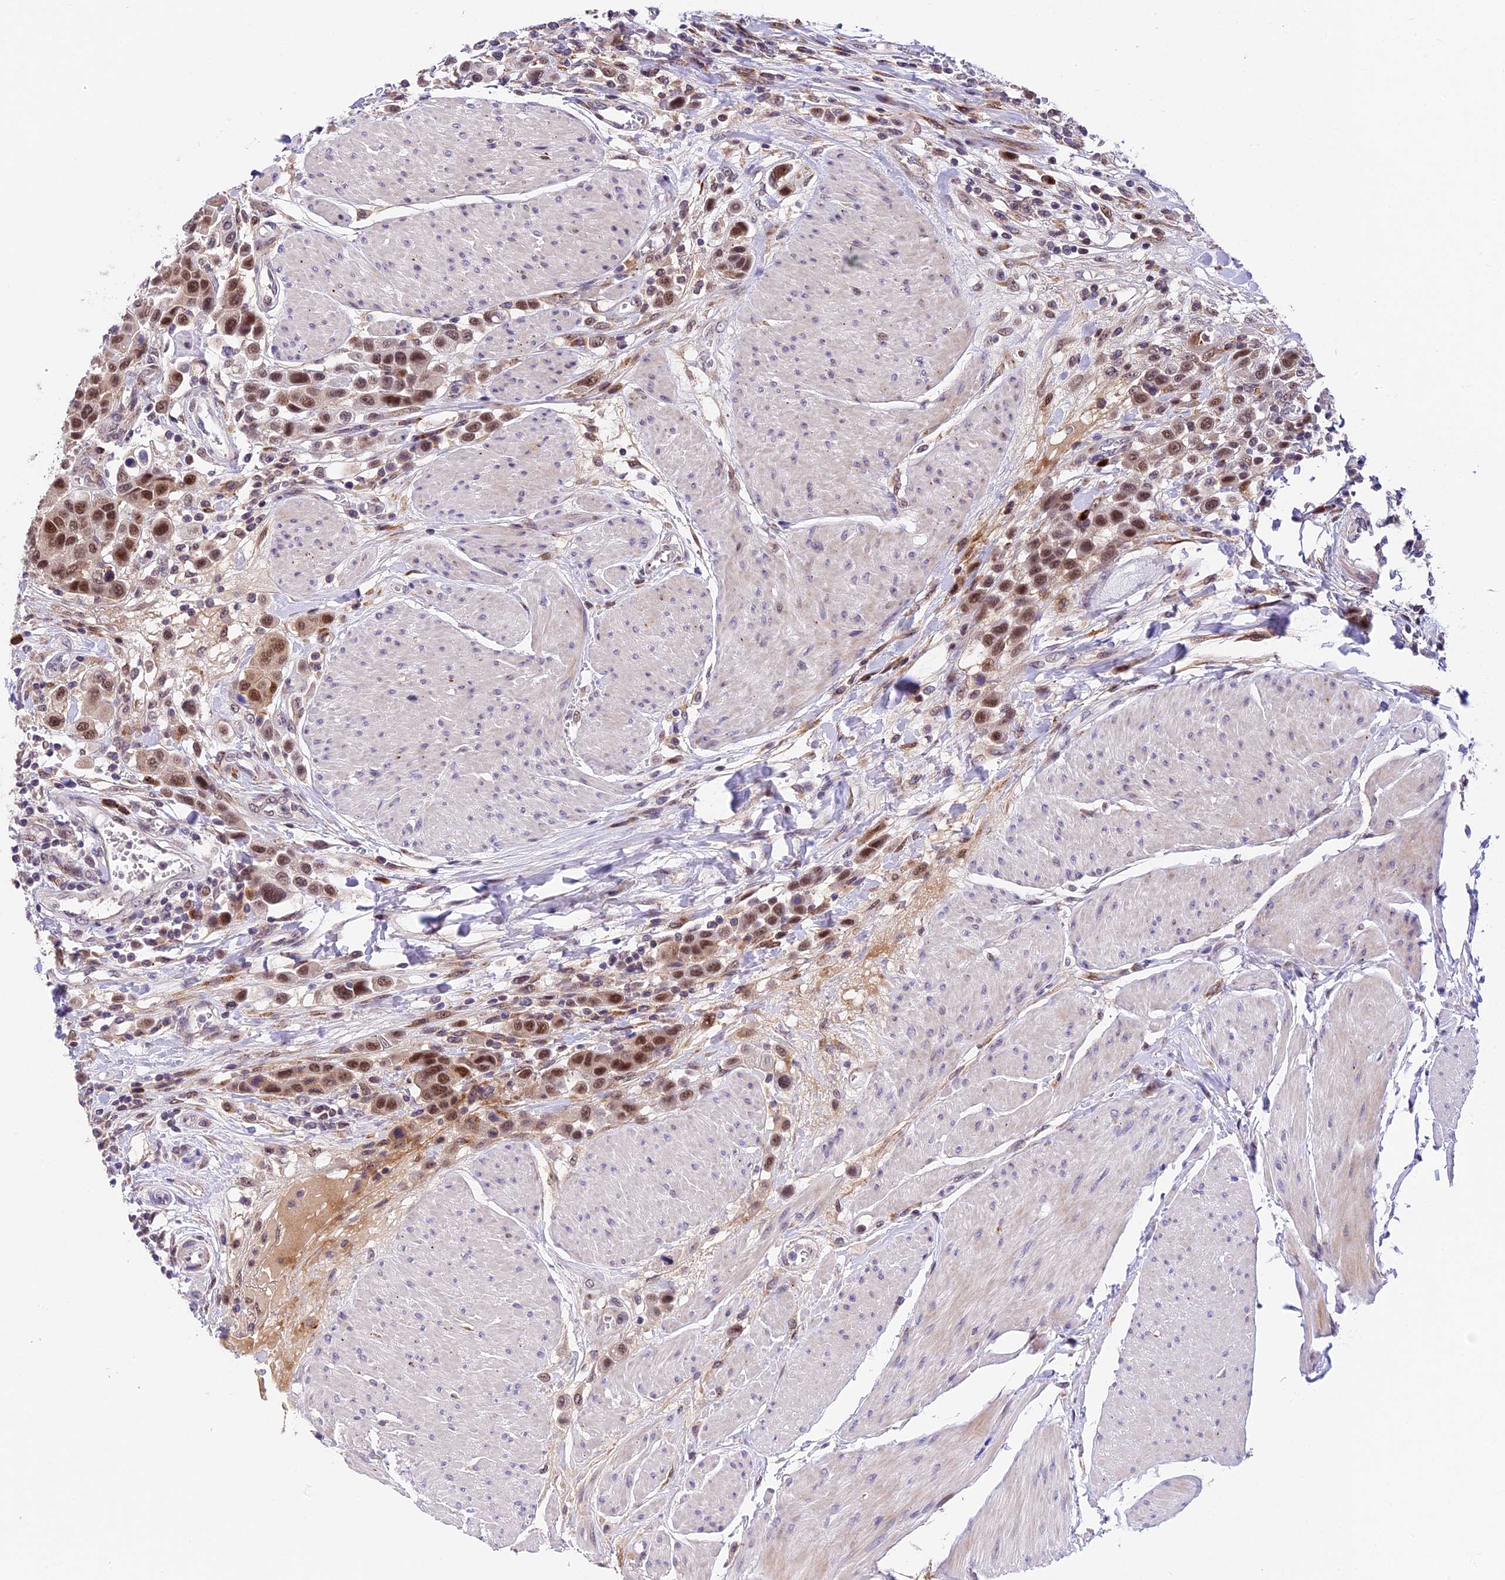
{"staining": {"intensity": "moderate", "quantity": ">75%", "location": "nuclear"}, "tissue": "urothelial cancer", "cell_type": "Tumor cells", "image_type": "cancer", "snomed": [{"axis": "morphology", "description": "Urothelial carcinoma, High grade"}, {"axis": "topography", "description": "Urinary bladder"}], "caption": "Brown immunohistochemical staining in urothelial cancer reveals moderate nuclear expression in about >75% of tumor cells. (IHC, brightfield microscopy, high magnification).", "gene": "FBXO45", "patient": {"sex": "male", "age": 50}}